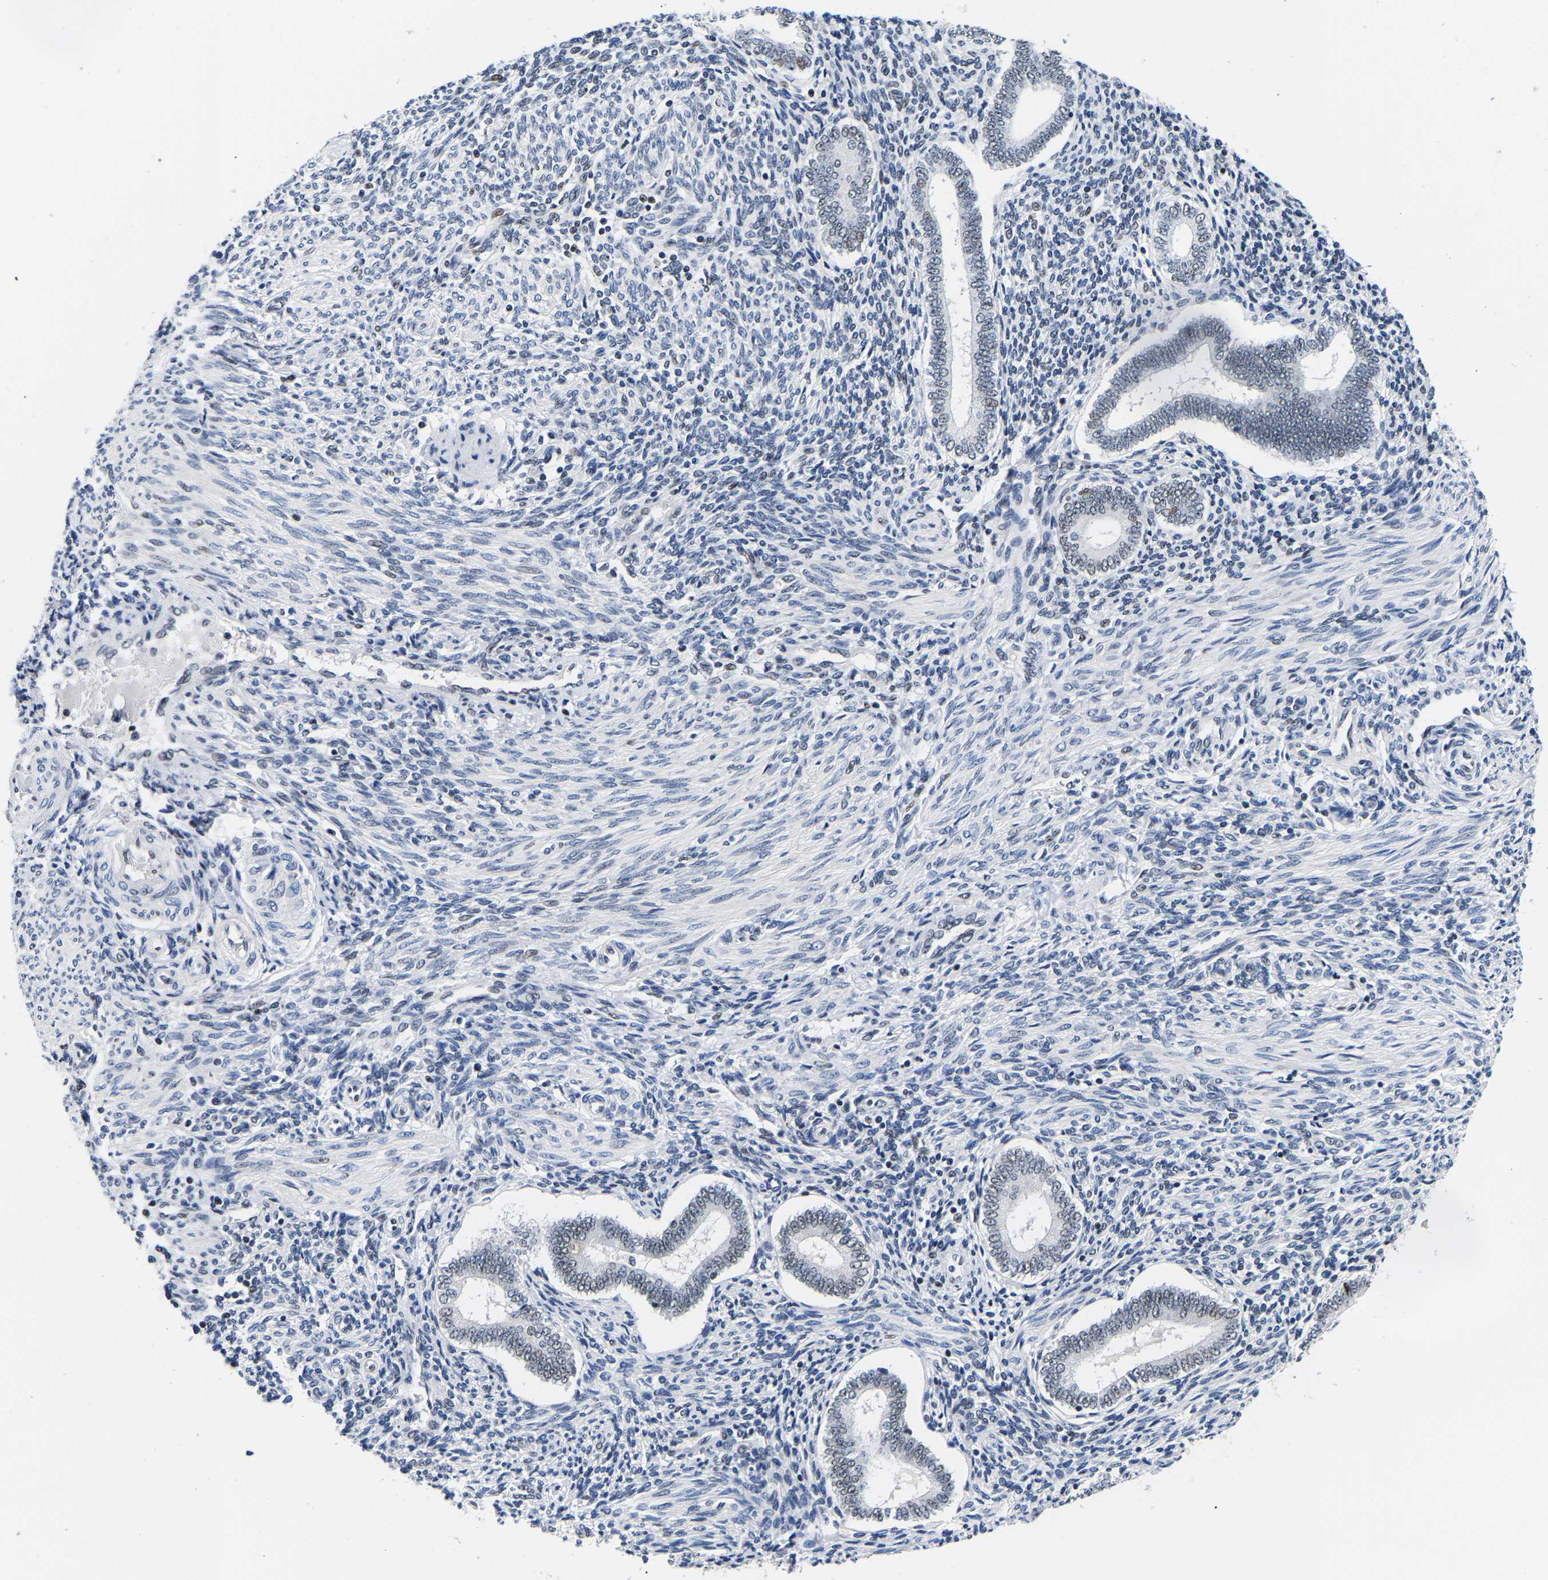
{"staining": {"intensity": "weak", "quantity": "25%-75%", "location": "nuclear"}, "tissue": "endometrium", "cell_type": "Cells in endometrial stroma", "image_type": "normal", "snomed": [{"axis": "morphology", "description": "Normal tissue, NOS"}, {"axis": "topography", "description": "Endometrium"}], "caption": "Immunohistochemistry micrograph of normal human endometrium stained for a protein (brown), which displays low levels of weak nuclear positivity in approximately 25%-75% of cells in endometrial stroma.", "gene": "PTRHD1", "patient": {"sex": "female", "age": 42}}